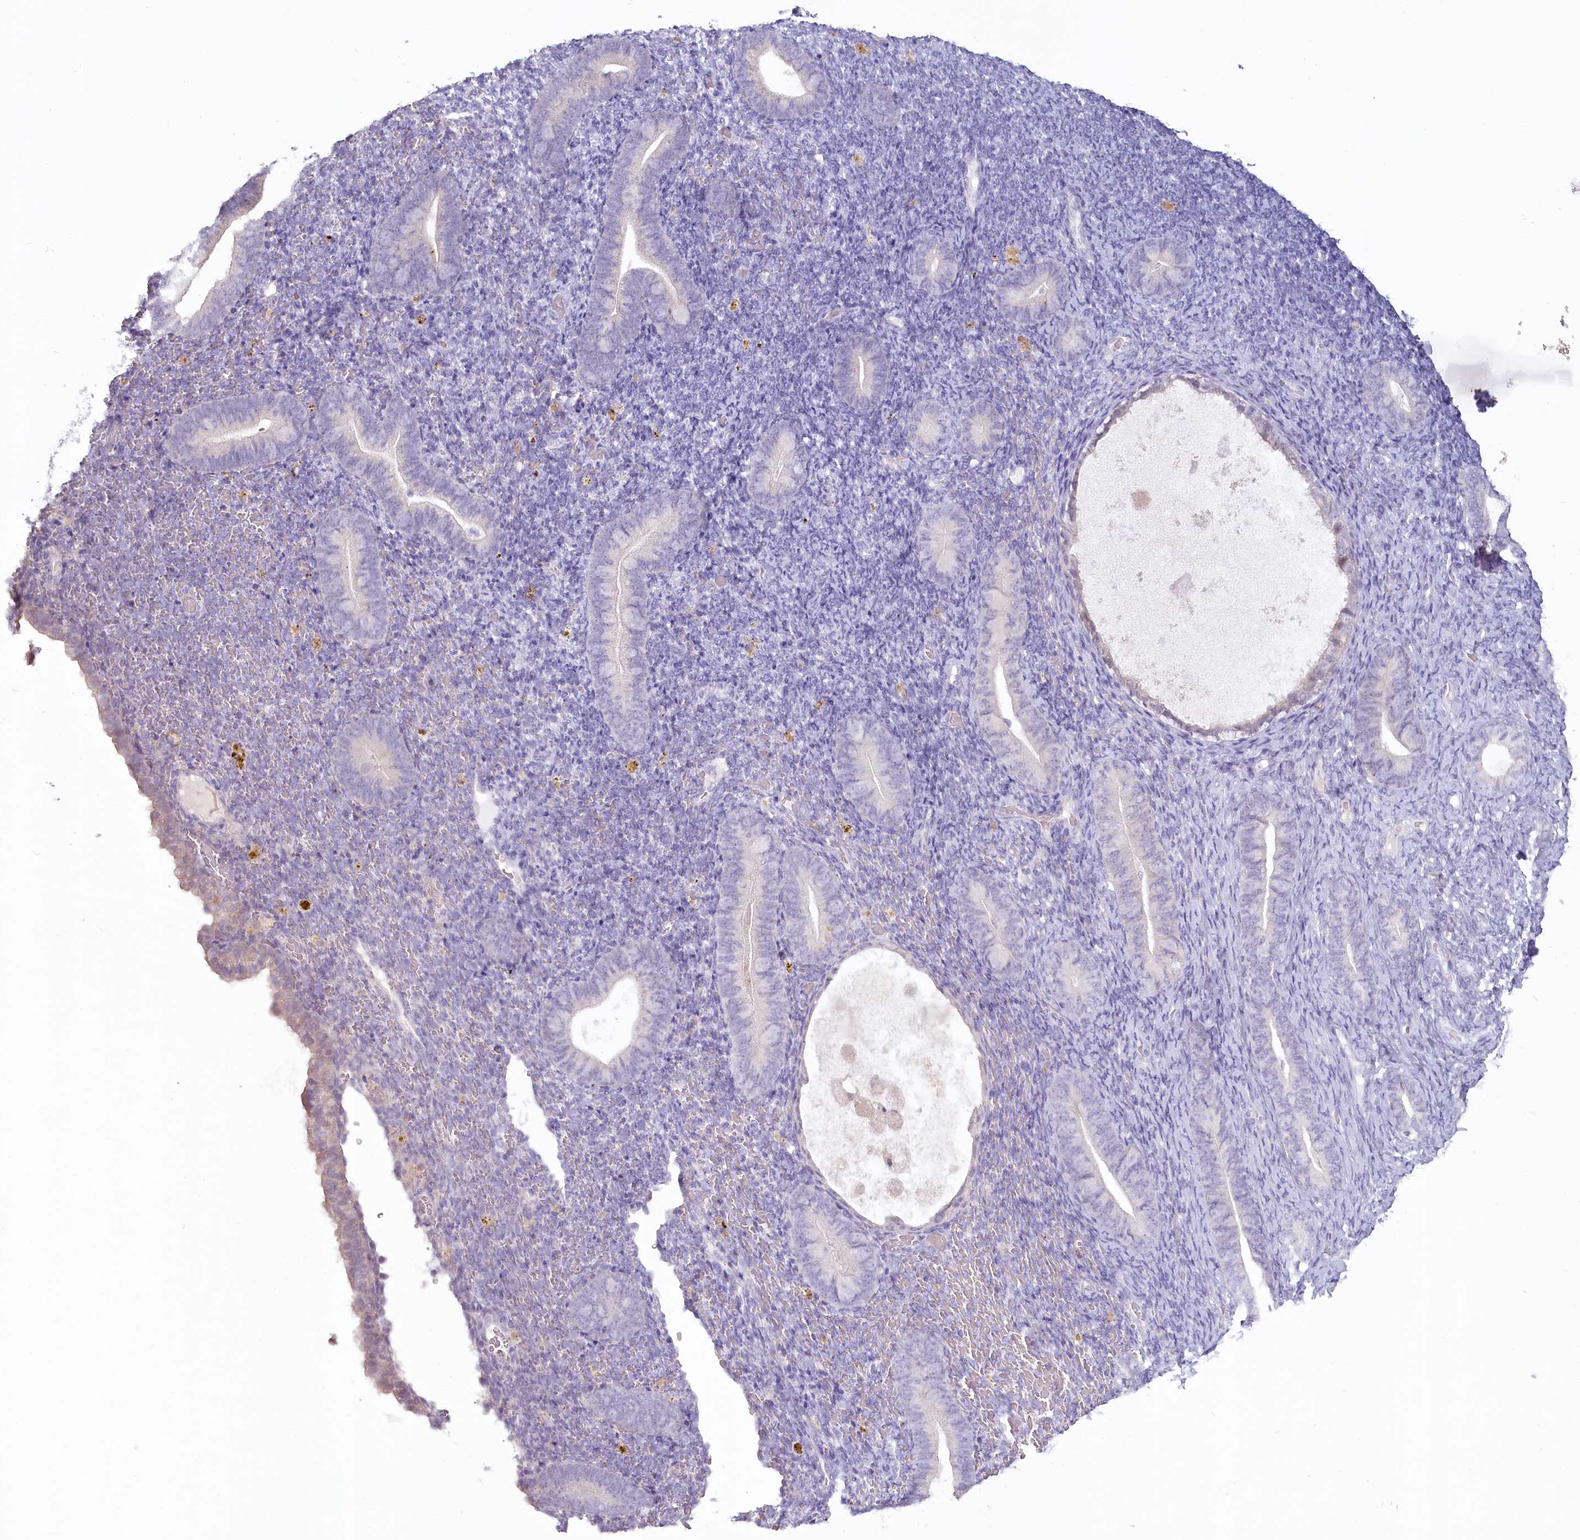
{"staining": {"intensity": "negative", "quantity": "none", "location": "none"}, "tissue": "endometrium", "cell_type": "Cells in endometrial stroma", "image_type": "normal", "snomed": [{"axis": "morphology", "description": "Normal tissue, NOS"}, {"axis": "topography", "description": "Endometrium"}], "caption": "Cells in endometrial stroma are negative for brown protein staining in unremarkable endometrium. (DAB (3,3'-diaminobenzidine) immunohistochemistry with hematoxylin counter stain).", "gene": "USP11", "patient": {"sex": "female", "age": 51}}